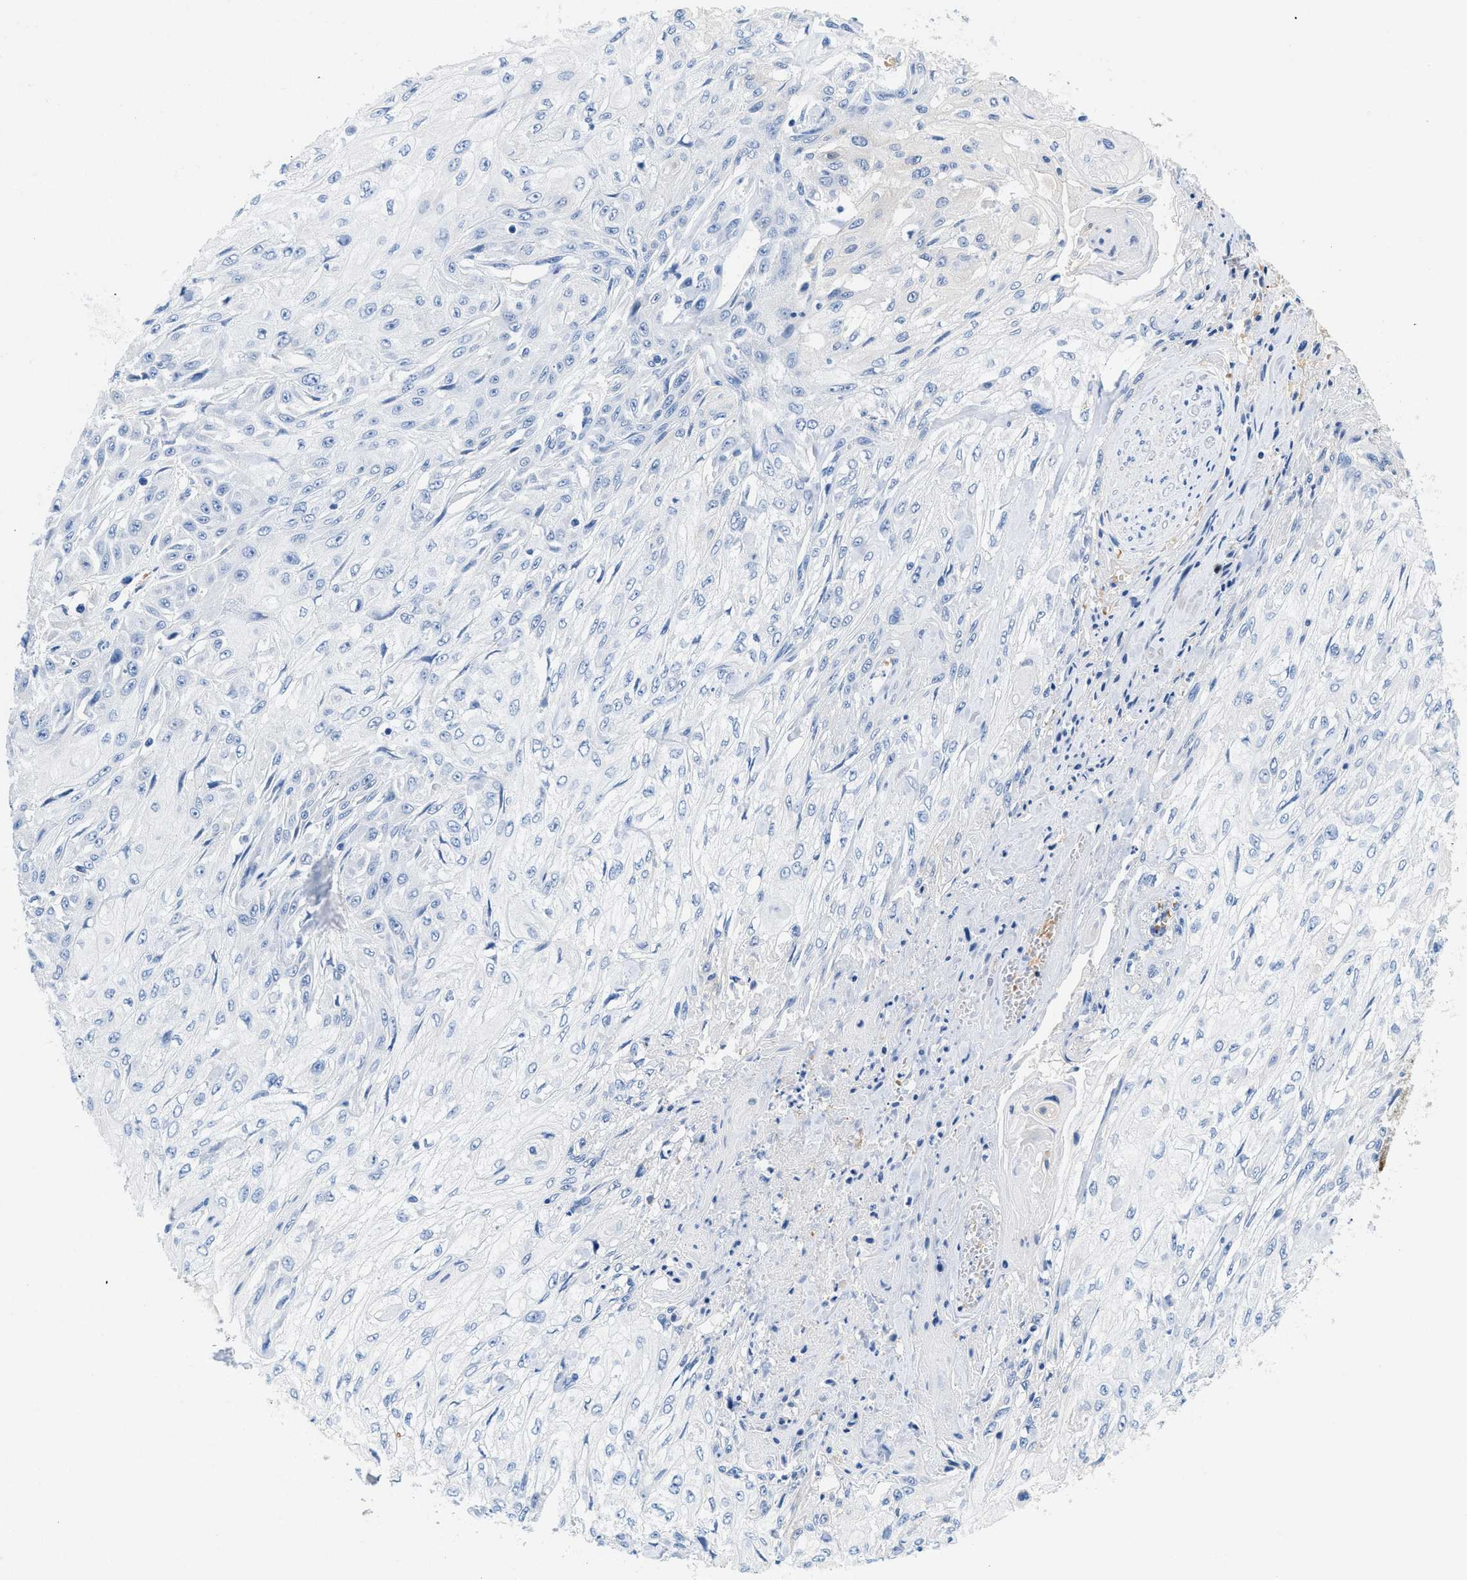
{"staining": {"intensity": "negative", "quantity": "none", "location": "none"}, "tissue": "skin cancer", "cell_type": "Tumor cells", "image_type": "cancer", "snomed": [{"axis": "morphology", "description": "Squamous cell carcinoma, NOS"}, {"axis": "morphology", "description": "Squamous cell carcinoma, metastatic, NOS"}, {"axis": "topography", "description": "Skin"}, {"axis": "topography", "description": "Lymph node"}], "caption": "The micrograph displays no staining of tumor cells in skin cancer (squamous cell carcinoma).", "gene": "BPGM", "patient": {"sex": "male", "age": 75}}